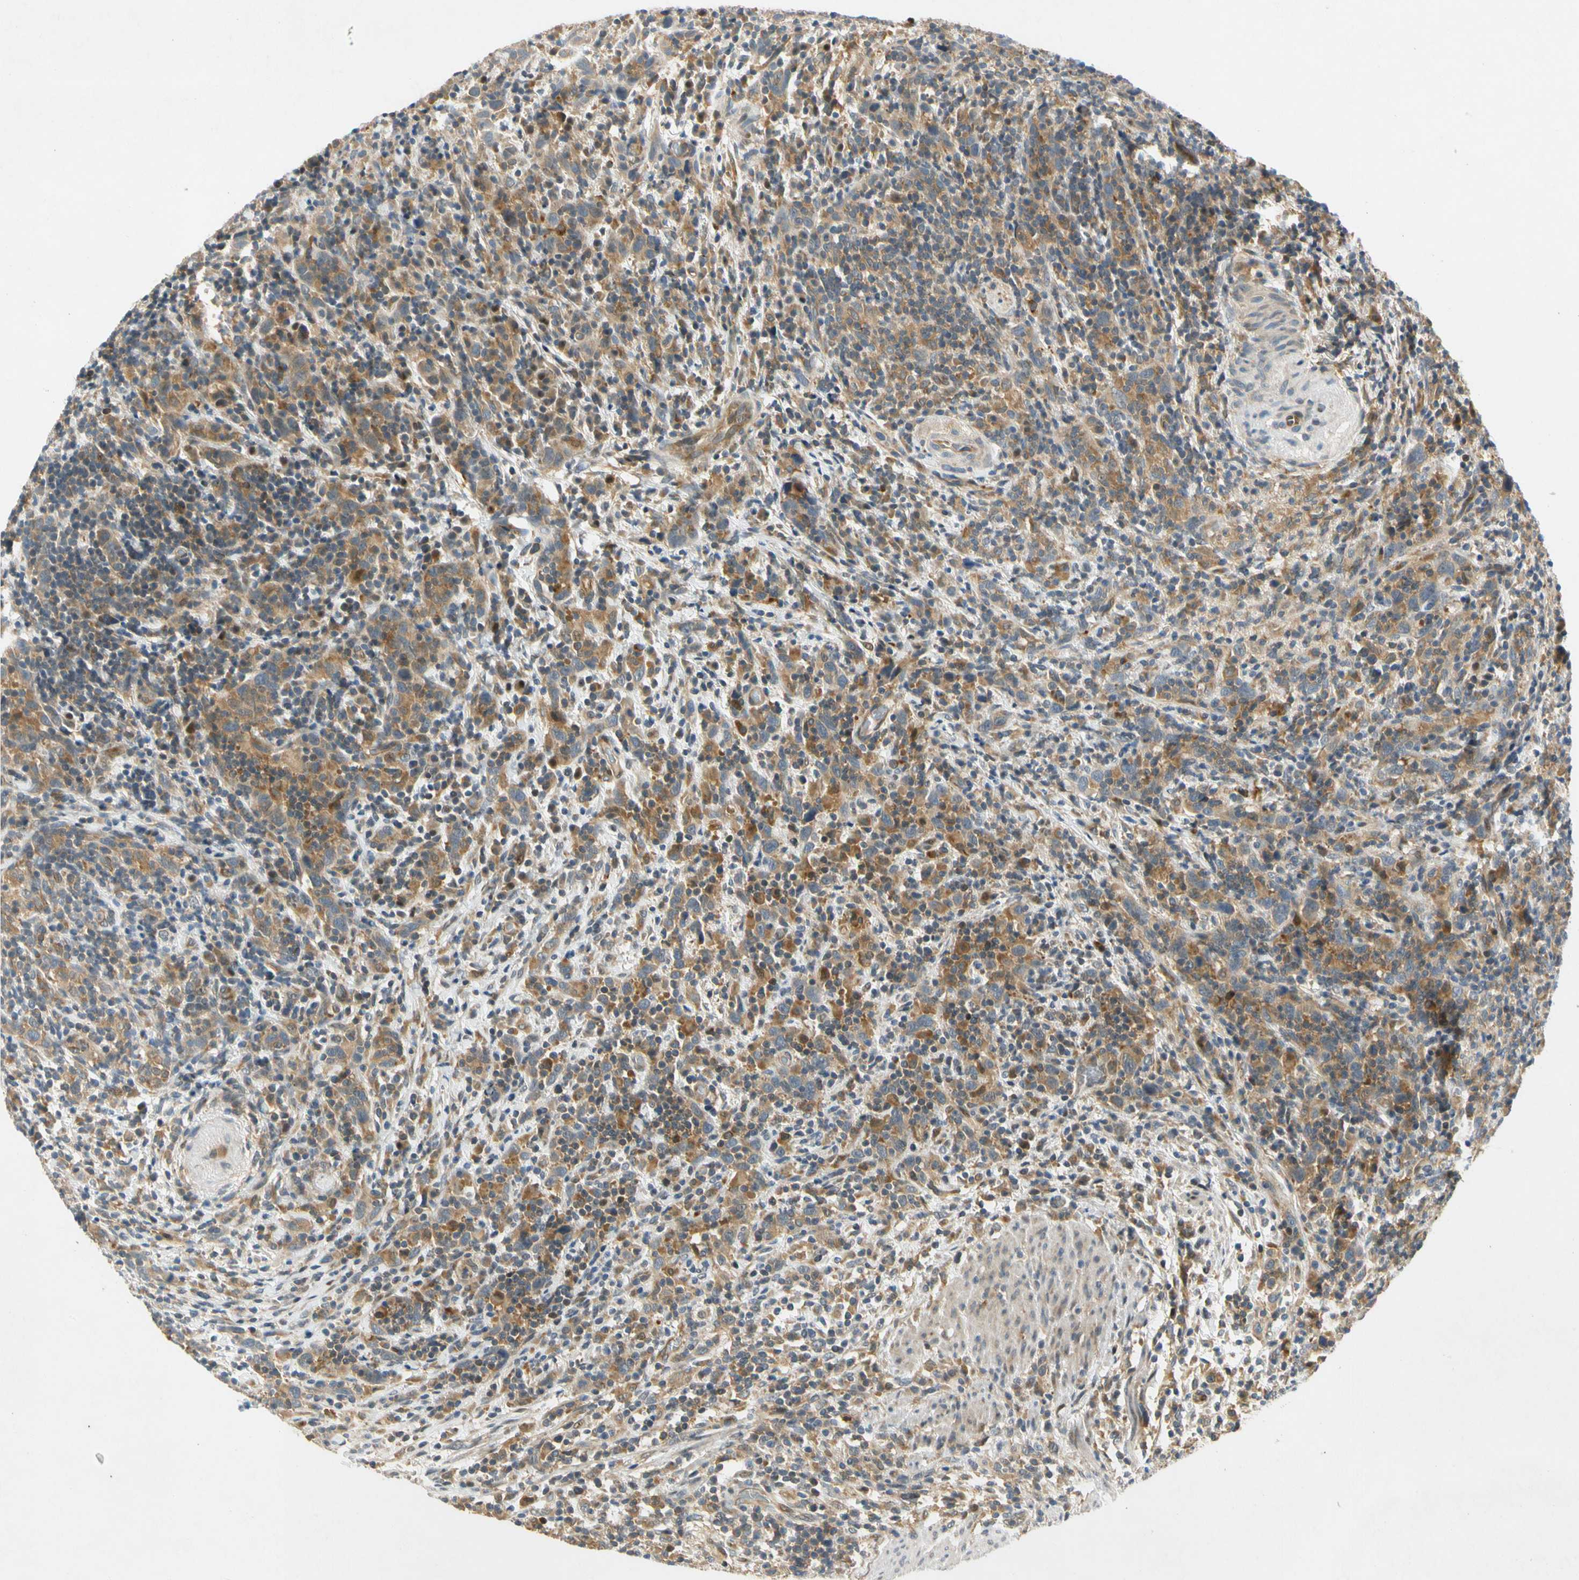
{"staining": {"intensity": "moderate", "quantity": ">75%", "location": "cytoplasmic/membranous"}, "tissue": "urothelial cancer", "cell_type": "Tumor cells", "image_type": "cancer", "snomed": [{"axis": "morphology", "description": "Urothelial carcinoma, High grade"}, {"axis": "topography", "description": "Urinary bladder"}], "caption": "This is an image of immunohistochemistry staining of urothelial carcinoma (high-grade), which shows moderate positivity in the cytoplasmic/membranous of tumor cells.", "gene": "GATD1", "patient": {"sex": "male", "age": 61}}